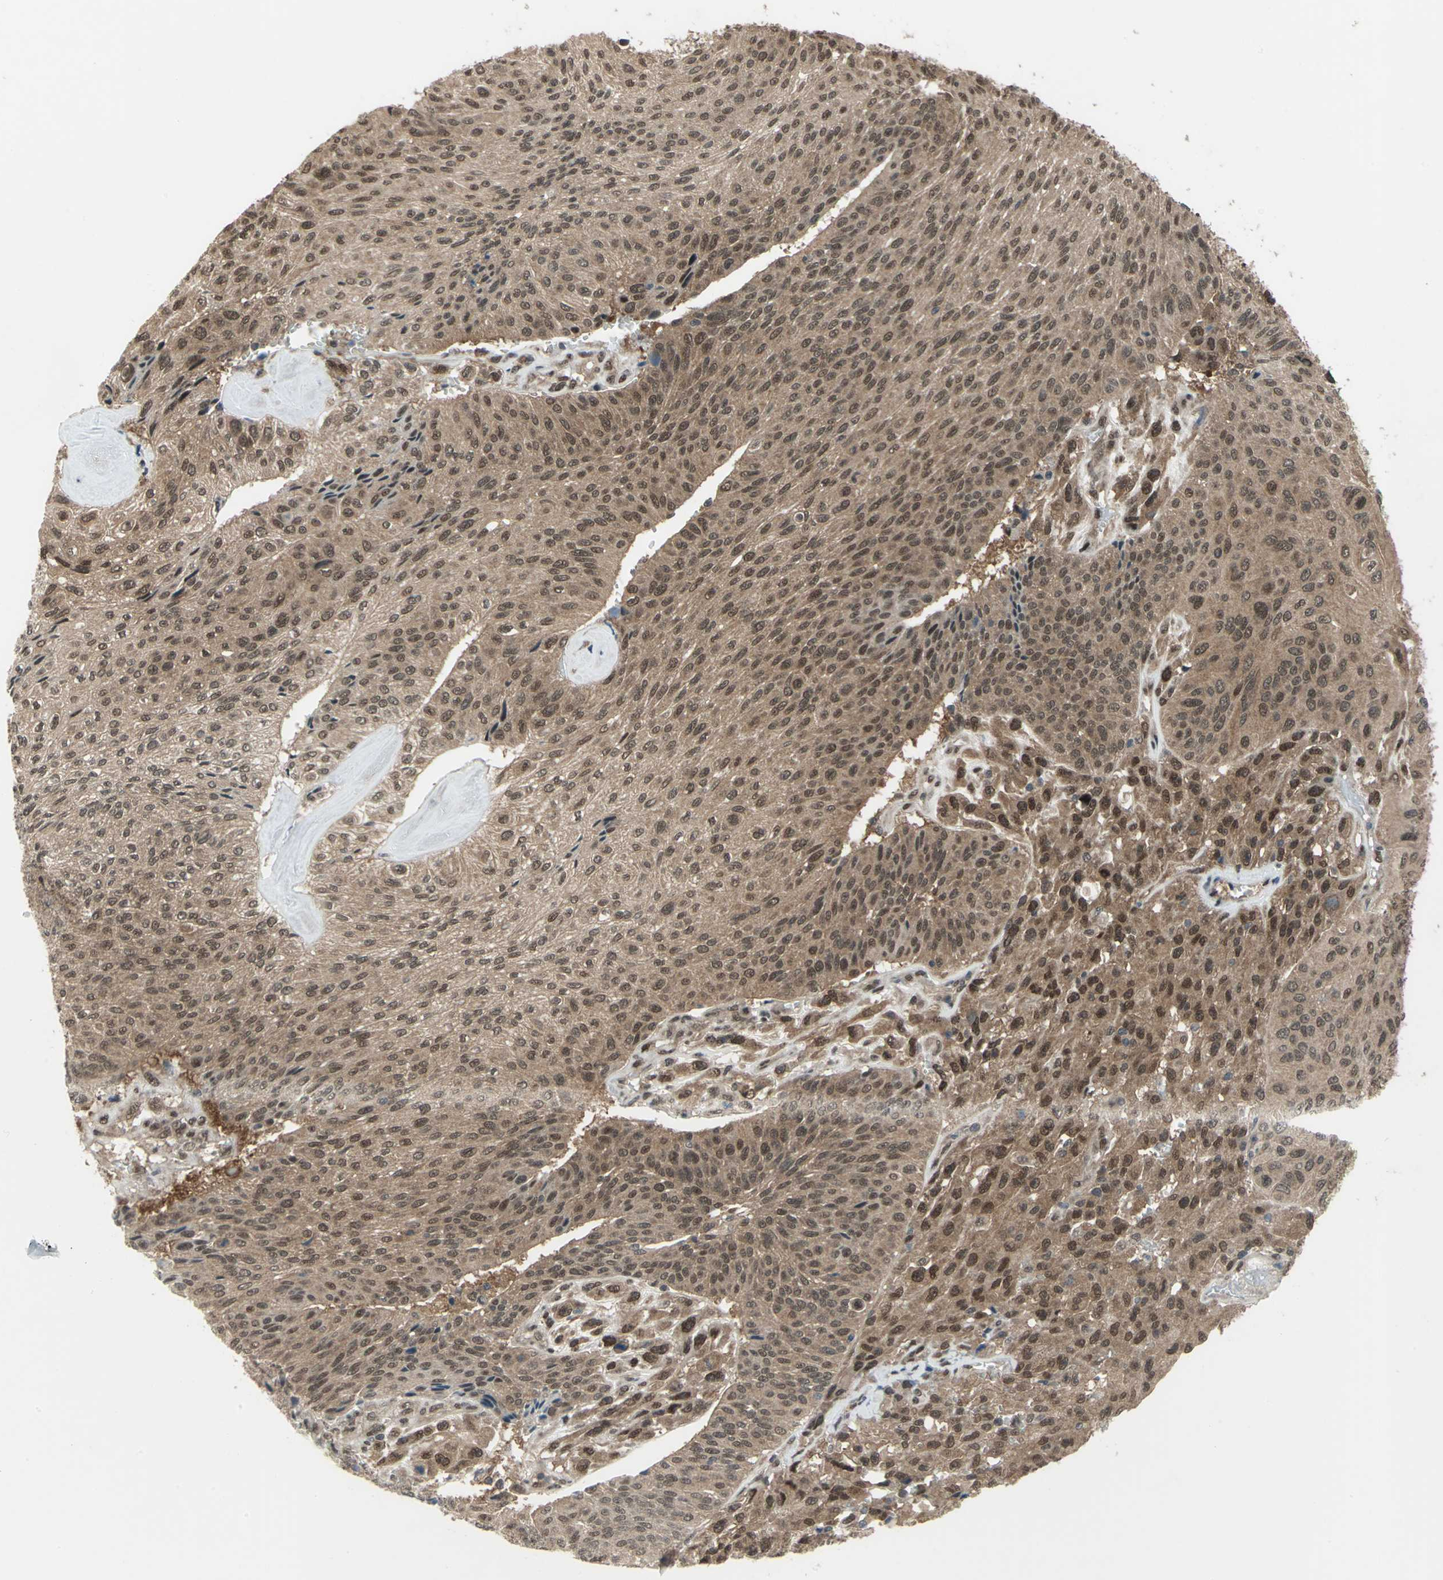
{"staining": {"intensity": "moderate", "quantity": ">75%", "location": "cytoplasmic/membranous,nuclear"}, "tissue": "urothelial cancer", "cell_type": "Tumor cells", "image_type": "cancer", "snomed": [{"axis": "morphology", "description": "Urothelial carcinoma, High grade"}, {"axis": "topography", "description": "Urinary bladder"}], "caption": "Brown immunohistochemical staining in human high-grade urothelial carcinoma shows moderate cytoplasmic/membranous and nuclear staining in about >75% of tumor cells.", "gene": "COPS5", "patient": {"sex": "male", "age": 66}}